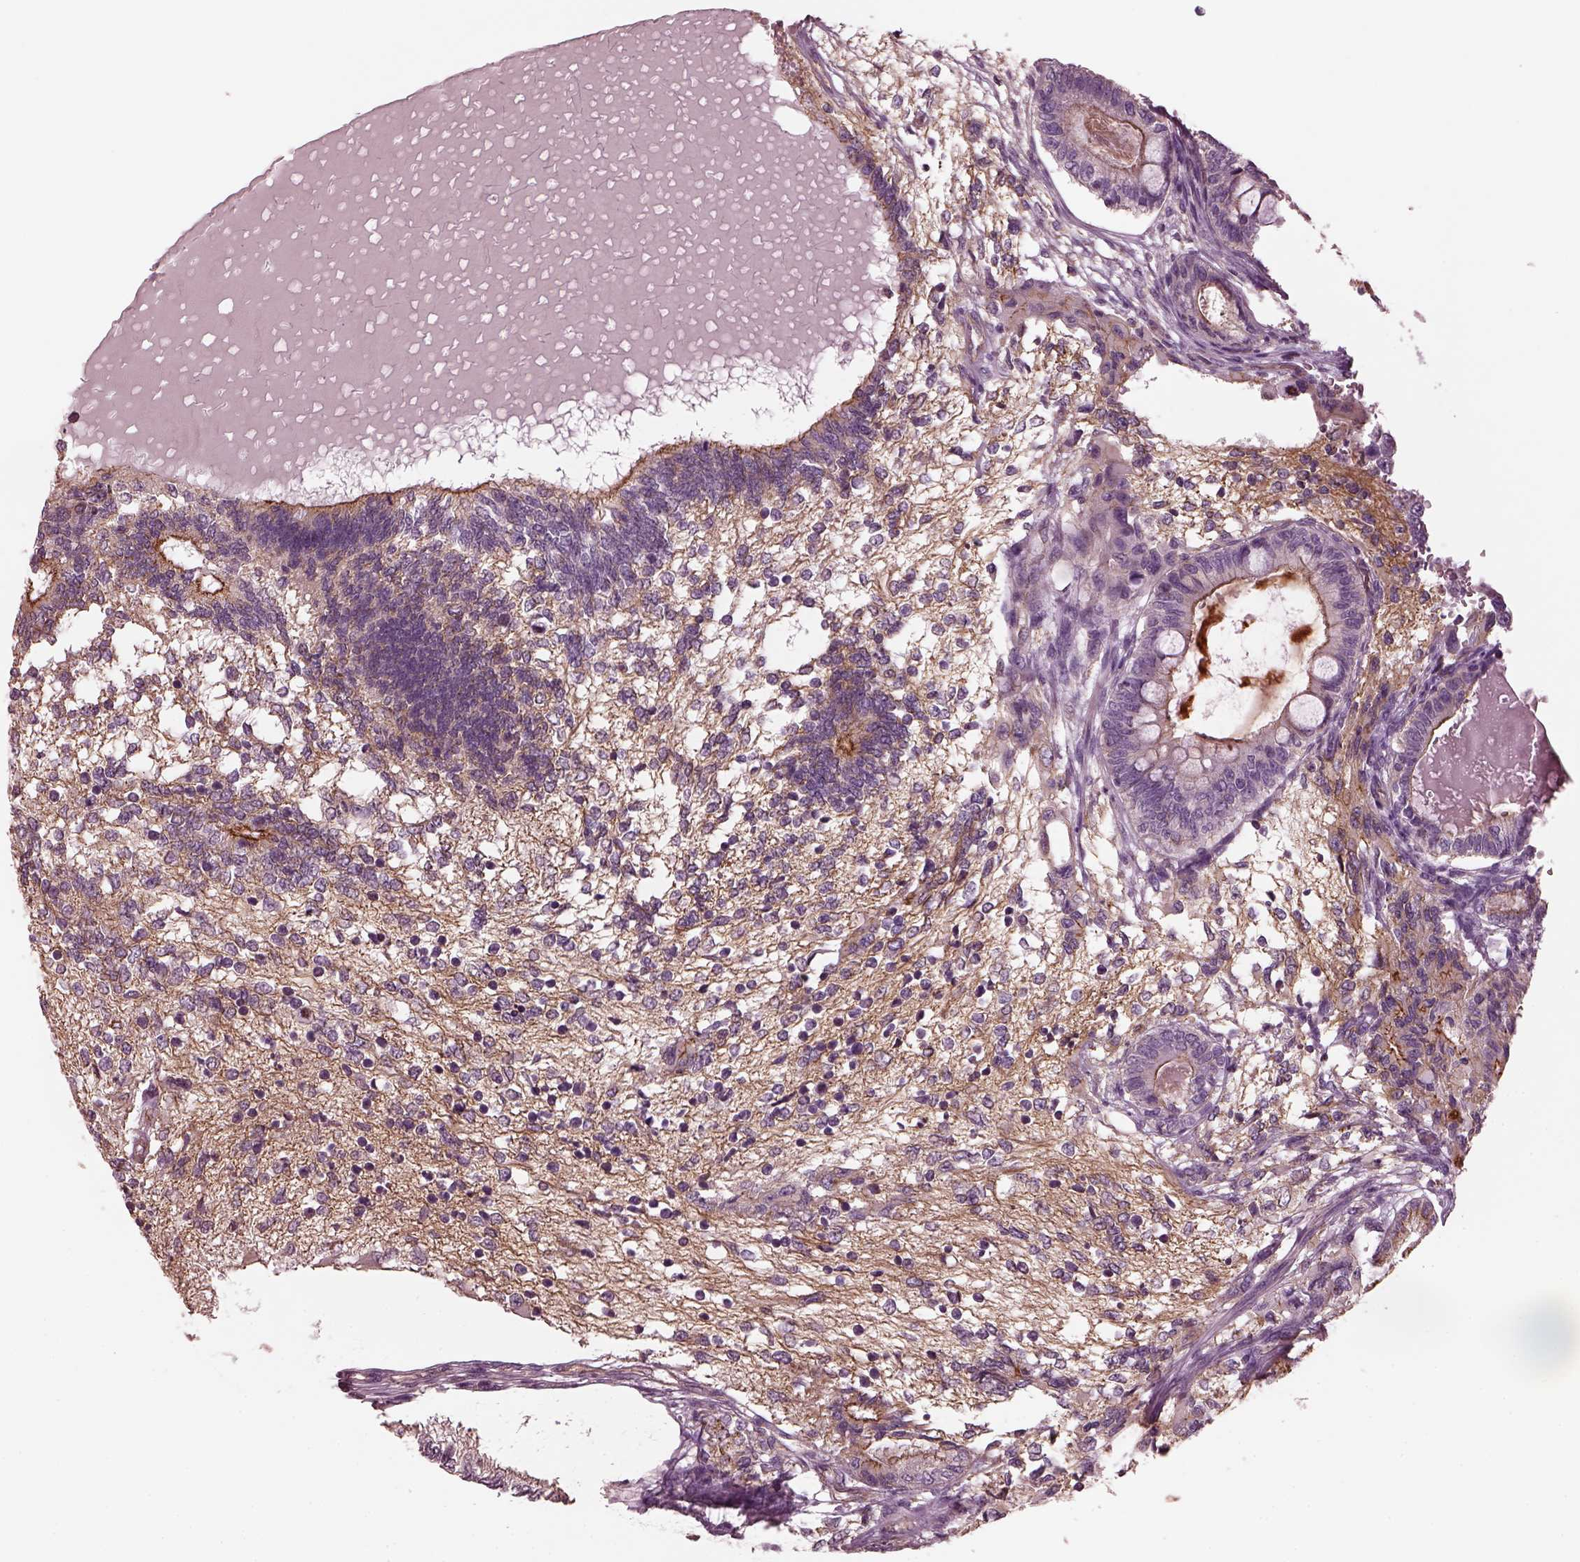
{"staining": {"intensity": "moderate", "quantity": ">75%", "location": "cytoplasmic/membranous"}, "tissue": "testis cancer", "cell_type": "Tumor cells", "image_type": "cancer", "snomed": [{"axis": "morphology", "description": "Seminoma, NOS"}, {"axis": "morphology", "description": "Carcinoma, Embryonal, NOS"}, {"axis": "topography", "description": "Testis"}], "caption": "Brown immunohistochemical staining in human testis embryonal carcinoma shows moderate cytoplasmic/membranous expression in about >75% of tumor cells.", "gene": "ODAD1", "patient": {"sex": "male", "age": 41}}